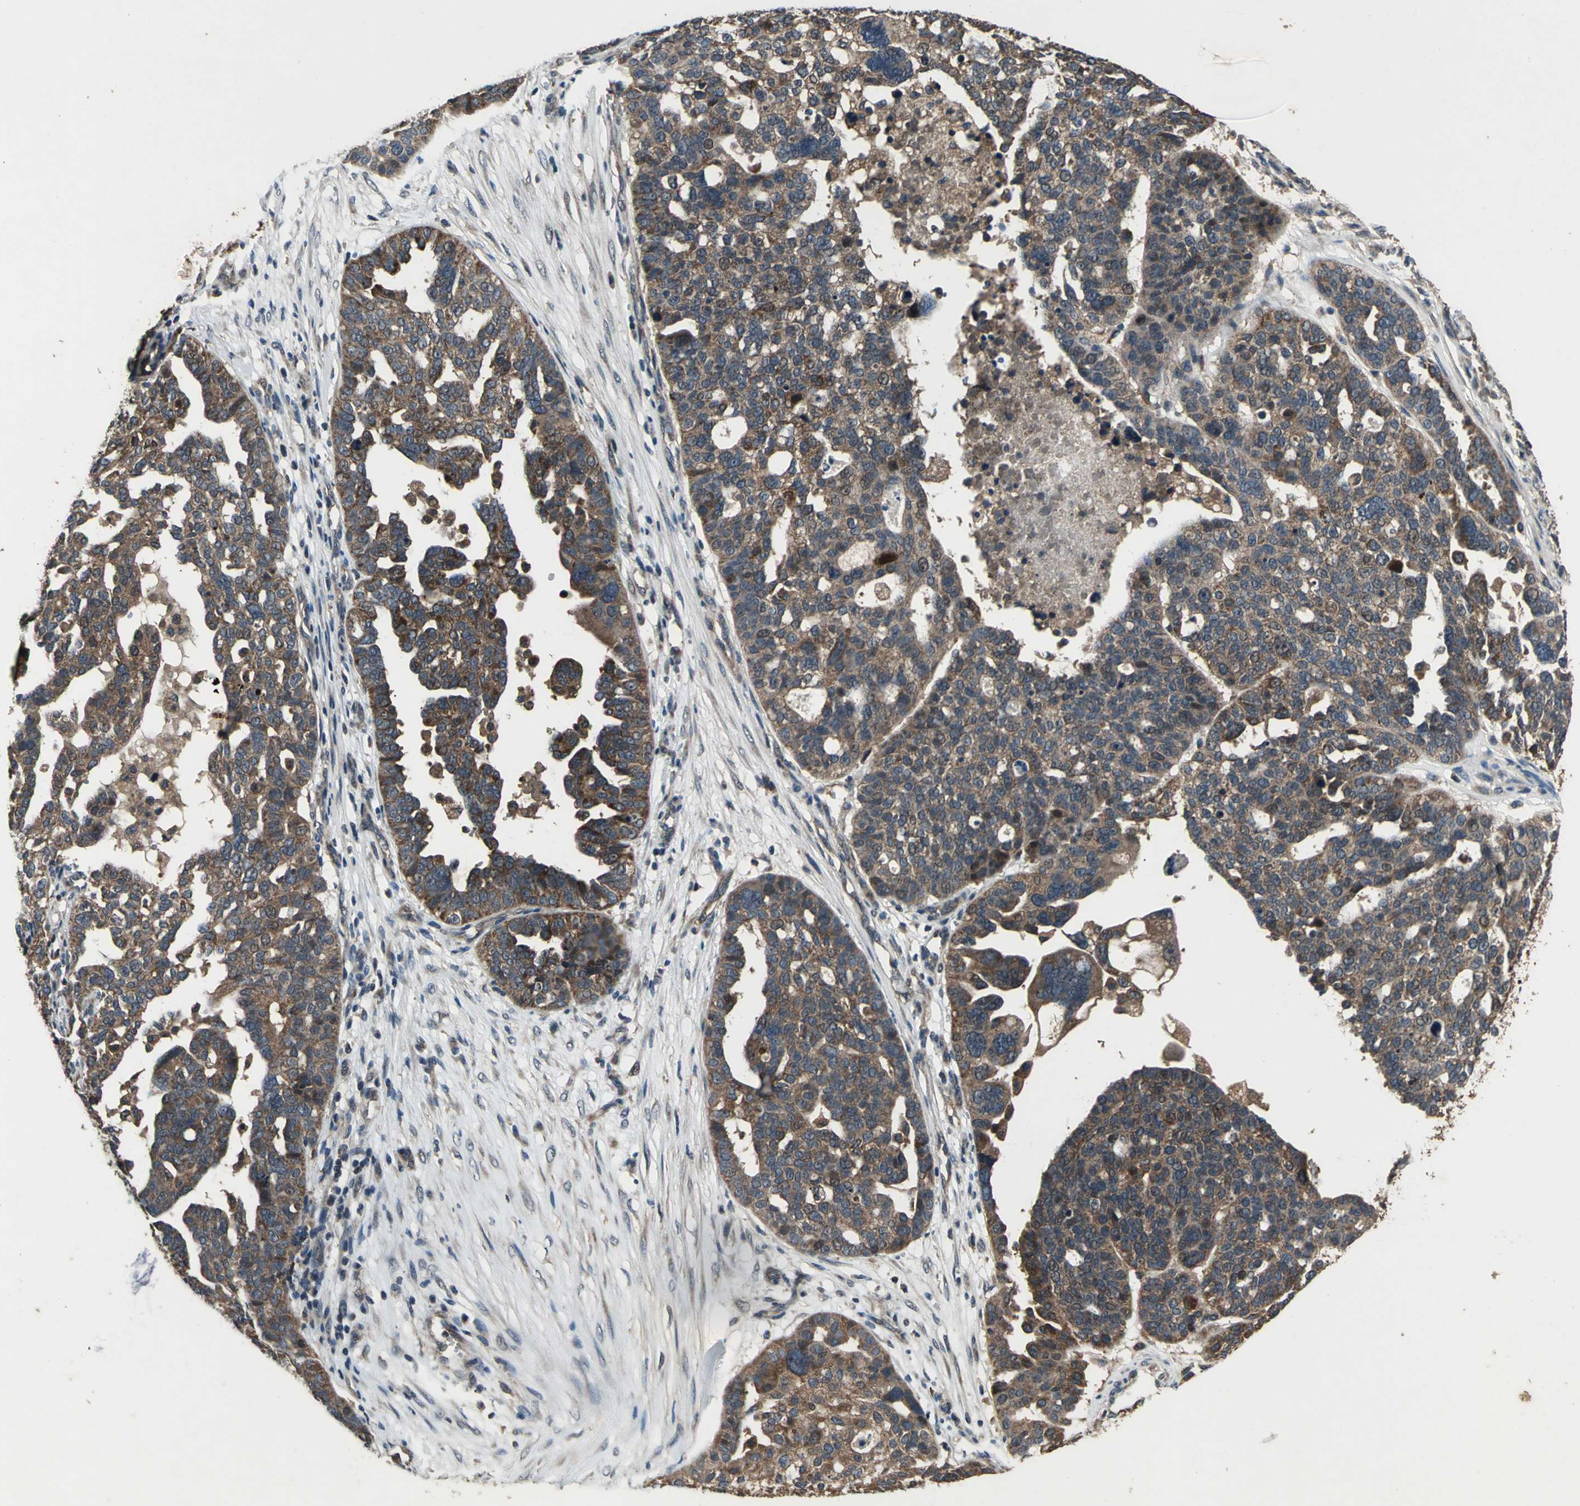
{"staining": {"intensity": "strong", "quantity": ">75%", "location": "cytoplasmic/membranous"}, "tissue": "ovarian cancer", "cell_type": "Tumor cells", "image_type": "cancer", "snomed": [{"axis": "morphology", "description": "Cystadenocarcinoma, serous, NOS"}, {"axis": "topography", "description": "Ovary"}], "caption": "Ovarian serous cystadenocarcinoma stained with a protein marker reveals strong staining in tumor cells.", "gene": "ZNF608", "patient": {"sex": "female", "age": 59}}